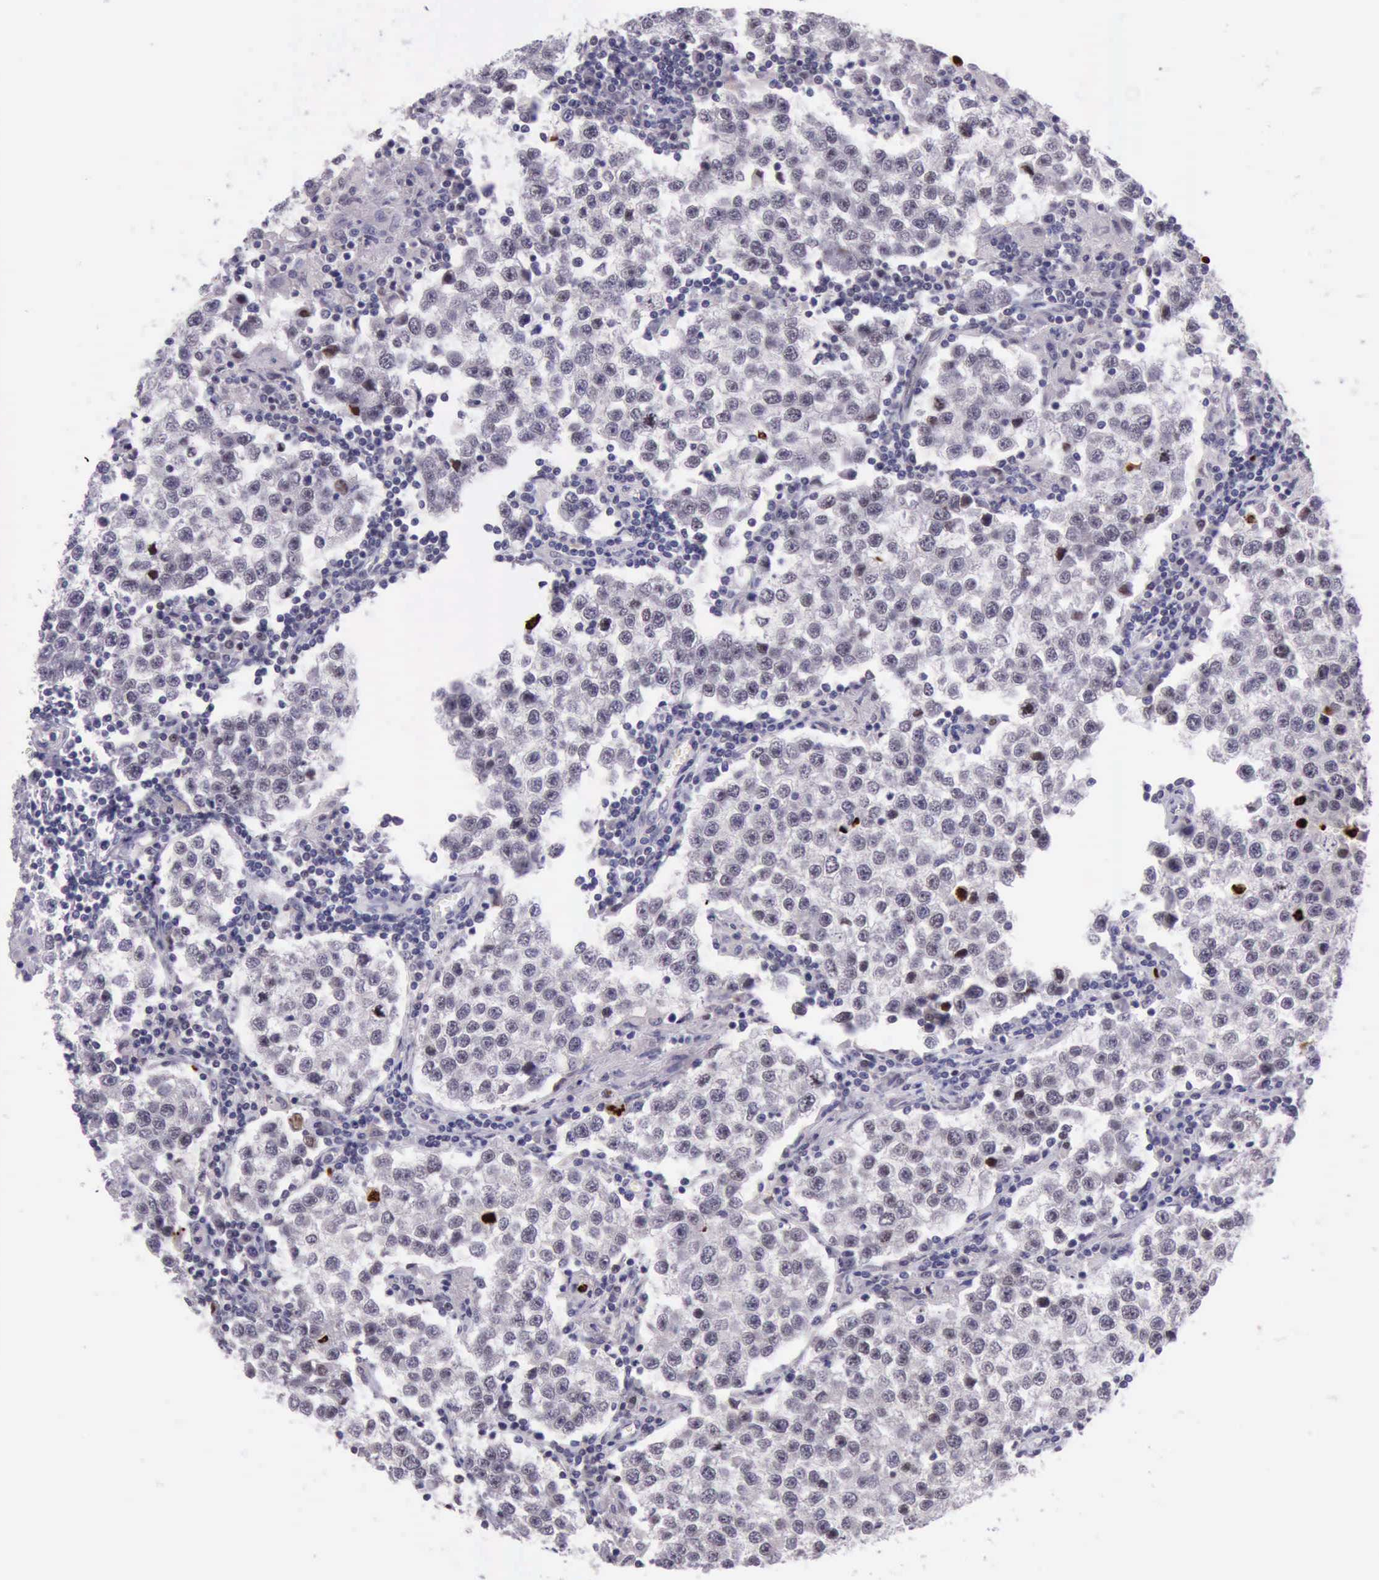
{"staining": {"intensity": "strong", "quantity": "<25%", "location": "nuclear"}, "tissue": "testis cancer", "cell_type": "Tumor cells", "image_type": "cancer", "snomed": [{"axis": "morphology", "description": "Seminoma, NOS"}, {"axis": "topography", "description": "Testis"}], "caption": "This is an image of immunohistochemistry (IHC) staining of testis cancer, which shows strong staining in the nuclear of tumor cells.", "gene": "PARP1", "patient": {"sex": "male", "age": 36}}